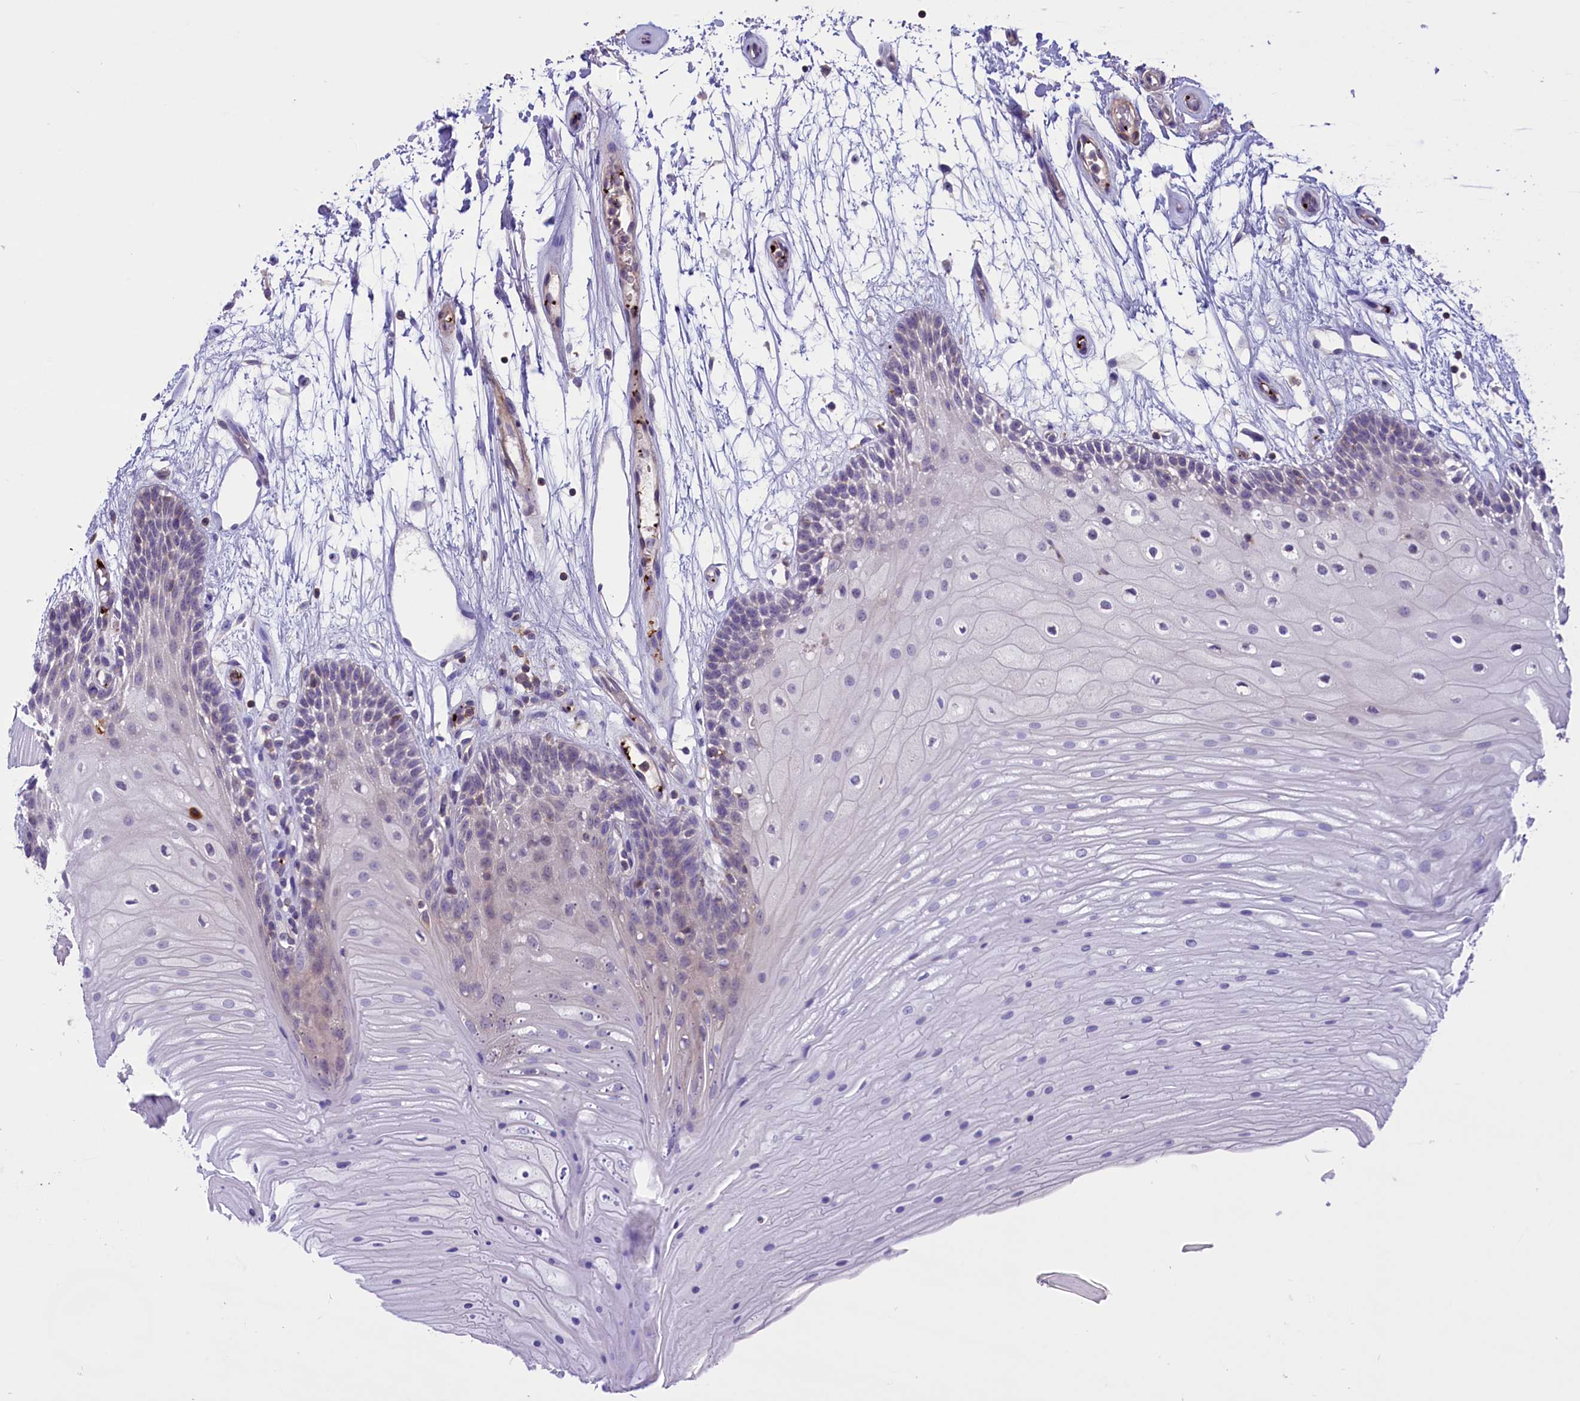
{"staining": {"intensity": "negative", "quantity": "none", "location": "none"}, "tissue": "oral mucosa", "cell_type": "Squamous epithelial cells", "image_type": "normal", "snomed": [{"axis": "morphology", "description": "Normal tissue, NOS"}, {"axis": "topography", "description": "Oral tissue"}], "caption": "An immunohistochemistry (IHC) photomicrograph of normal oral mucosa is shown. There is no staining in squamous epithelial cells of oral mucosa. (Stains: DAB (3,3'-diaminobenzidine) IHC with hematoxylin counter stain, Microscopy: brightfield microscopy at high magnification).", "gene": "HEATR3", "patient": {"sex": "female", "age": 80}}